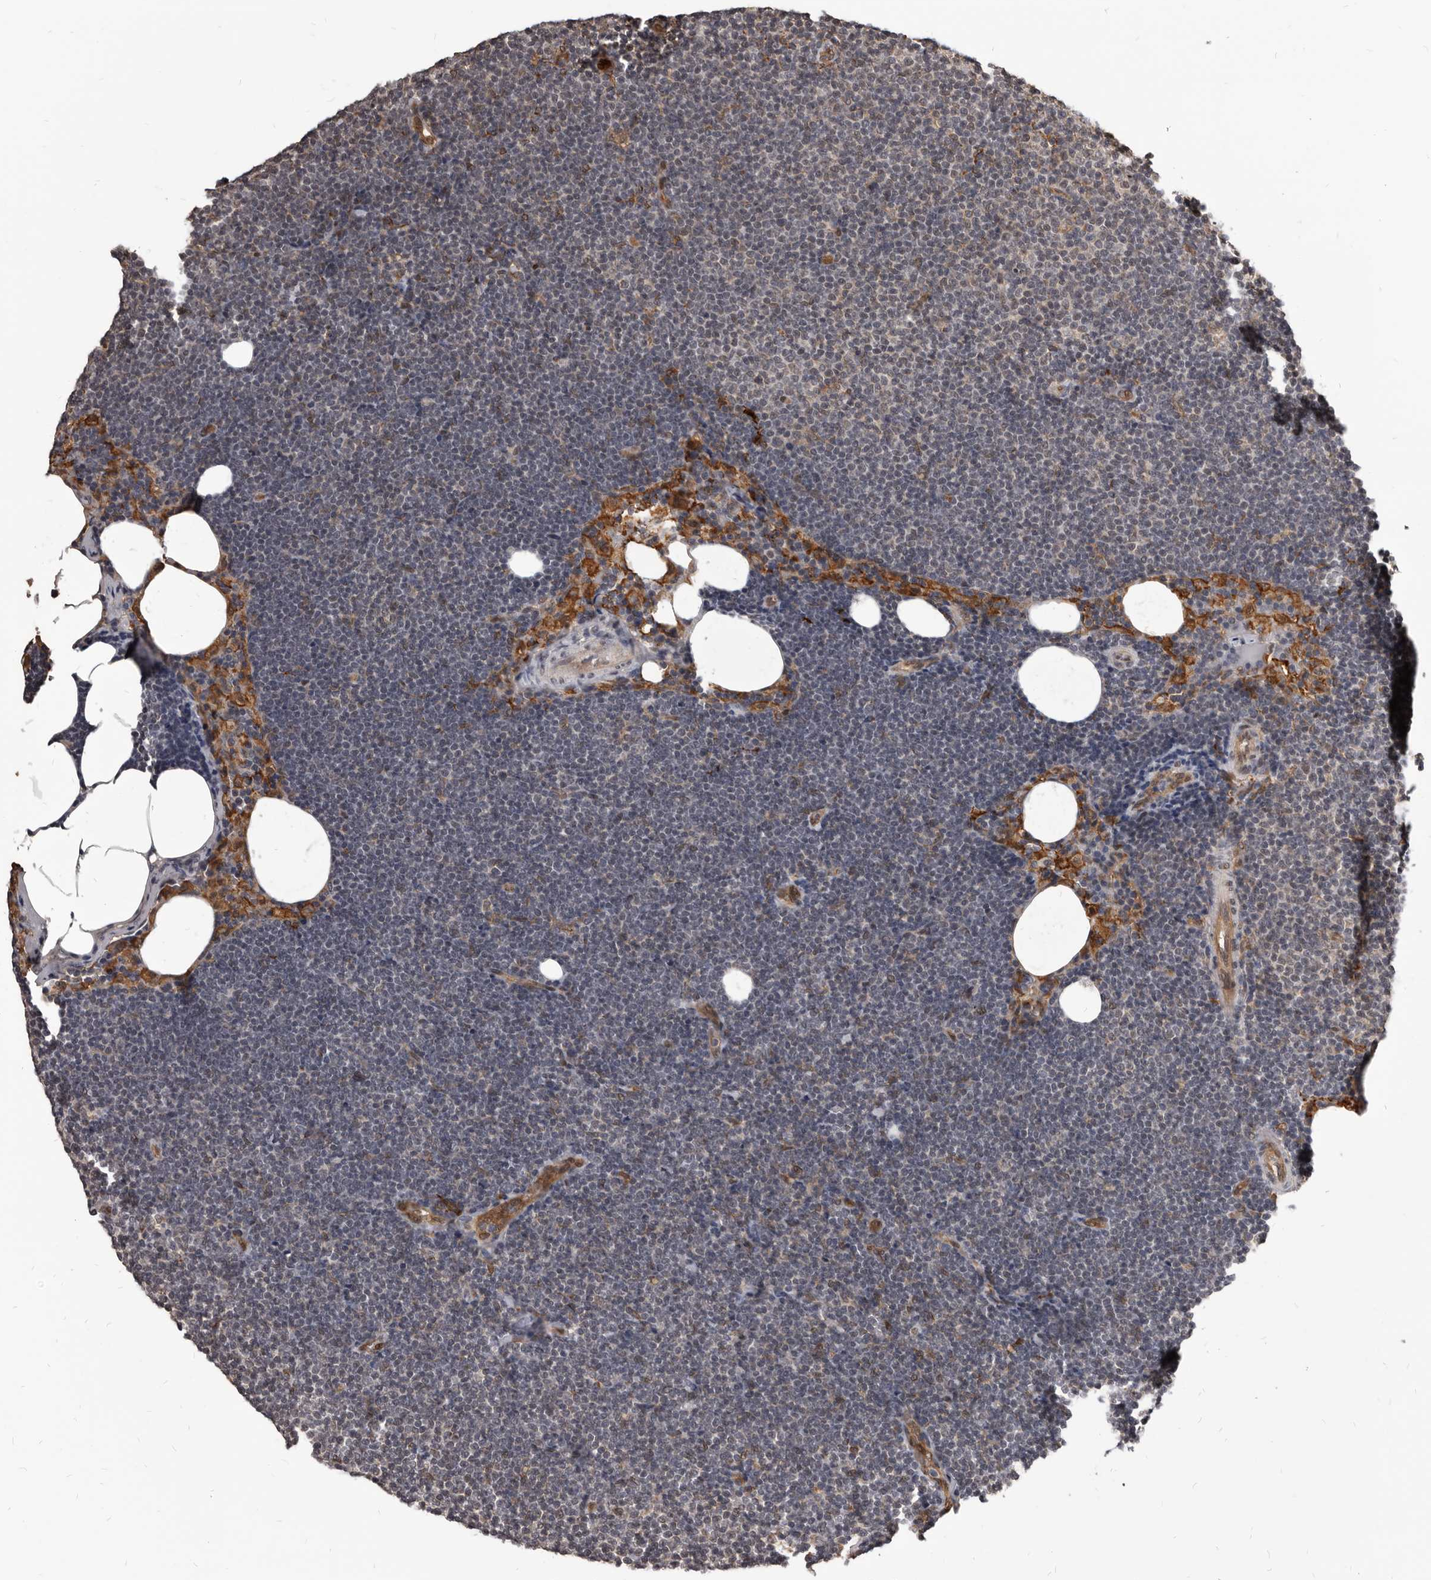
{"staining": {"intensity": "weak", "quantity": "<25%", "location": "cytoplasmic/membranous"}, "tissue": "lymphoma", "cell_type": "Tumor cells", "image_type": "cancer", "snomed": [{"axis": "morphology", "description": "Malignant lymphoma, non-Hodgkin's type, Low grade"}, {"axis": "topography", "description": "Lymph node"}], "caption": "Tumor cells are negative for brown protein staining in lymphoma. (Stains: DAB IHC with hematoxylin counter stain, Microscopy: brightfield microscopy at high magnification).", "gene": "ADAMTS20", "patient": {"sex": "female", "age": 53}}